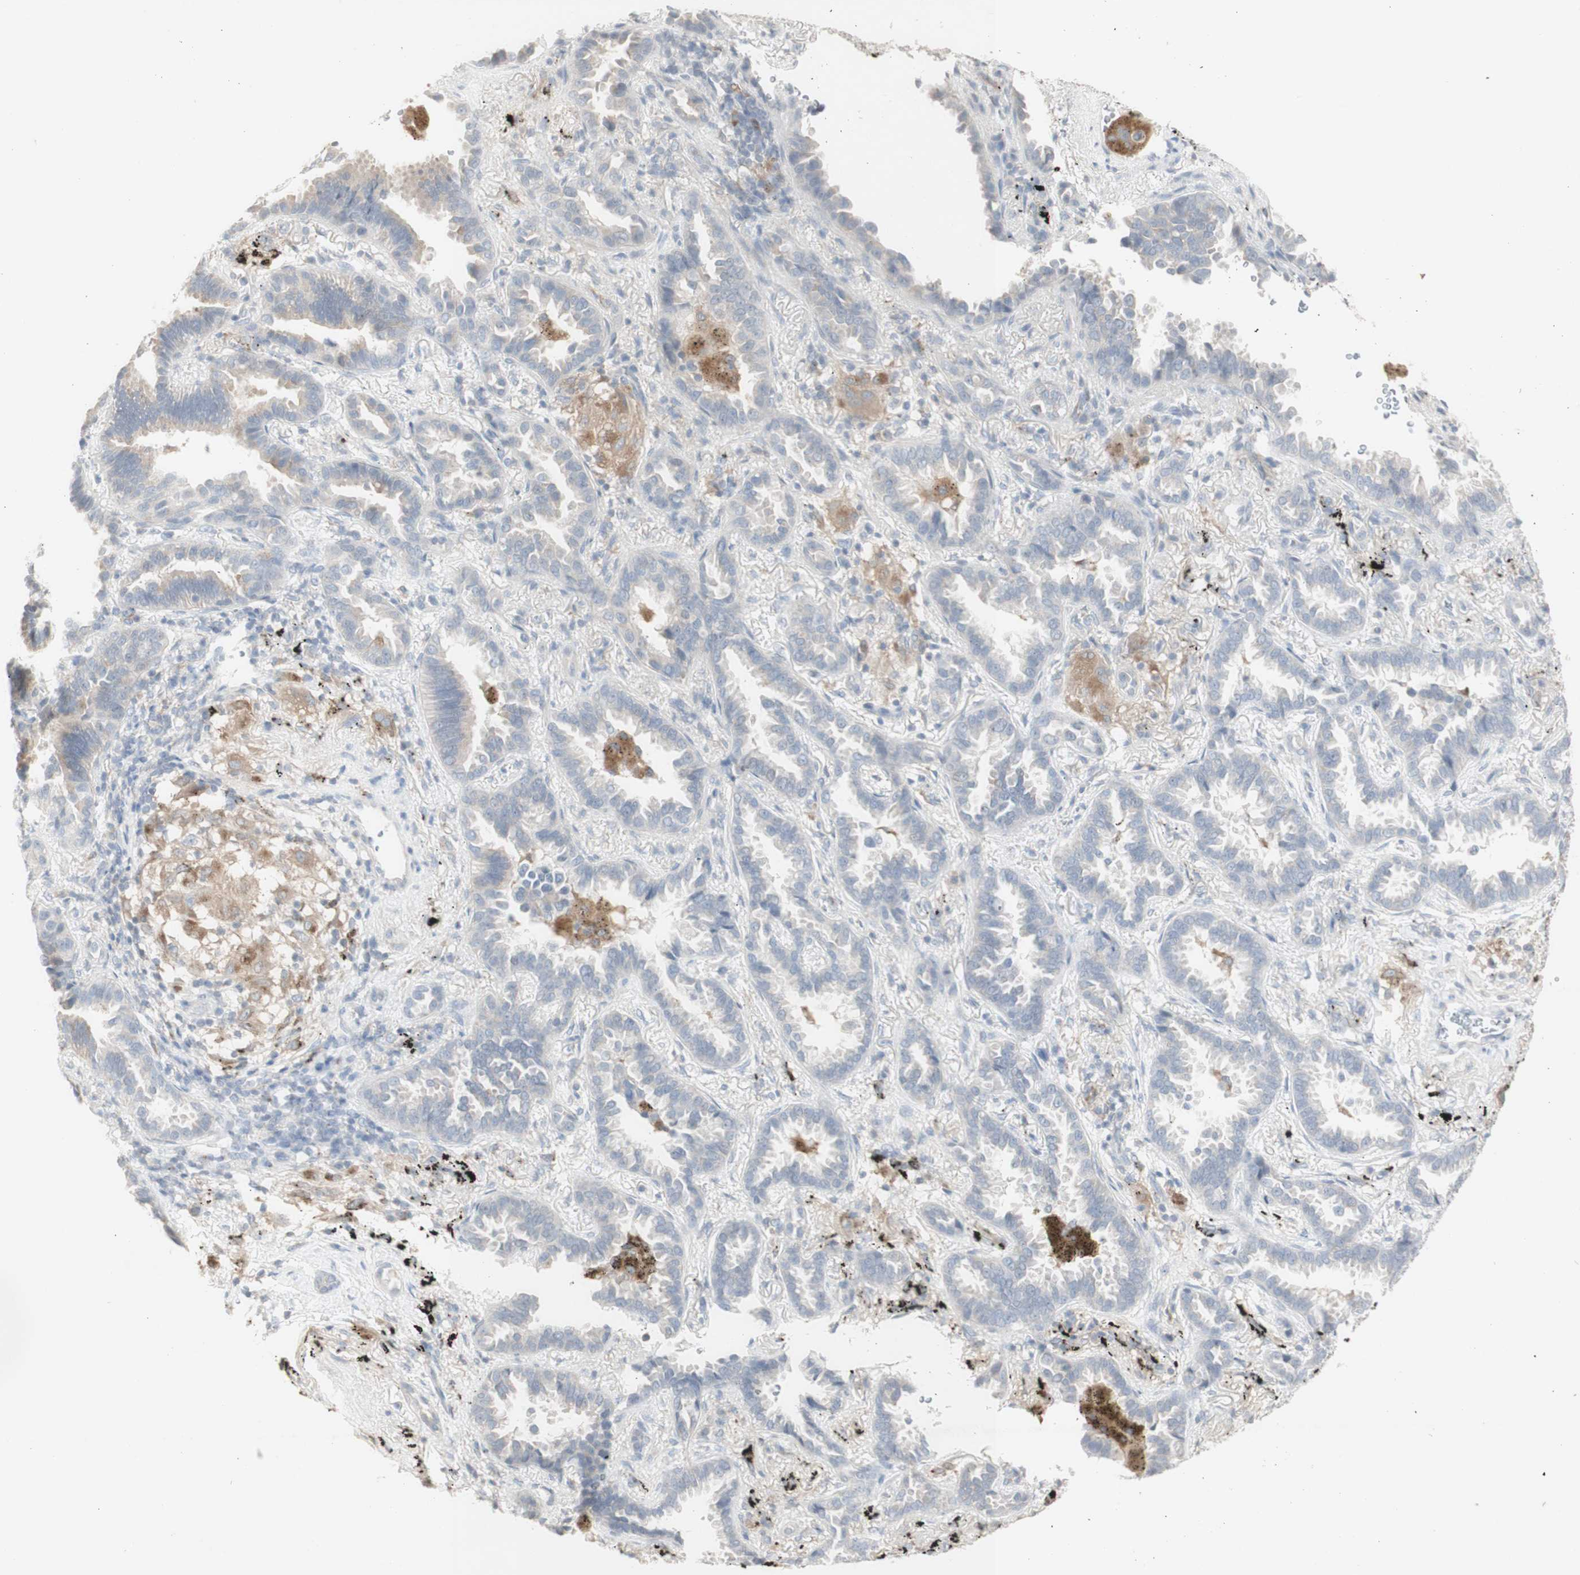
{"staining": {"intensity": "weak", "quantity": "<25%", "location": "cytoplasmic/membranous"}, "tissue": "lung cancer", "cell_type": "Tumor cells", "image_type": "cancer", "snomed": [{"axis": "morphology", "description": "Normal tissue, NOS"}, {"axis": "morphology", "description": "Adenocarcinoma, NOS"}, {"axis": "topography", "description": "Lung"}], "caption": "DAB immunohistochemical staining of human adenocarcinoma (lung) shows no significant staining in tumor cells. (Immunohistochemistry (ihc), brightfield microscopy, high magnification).", "gene": "ATP6V1B1", "patient": {"sex": "male", "age": 59}}